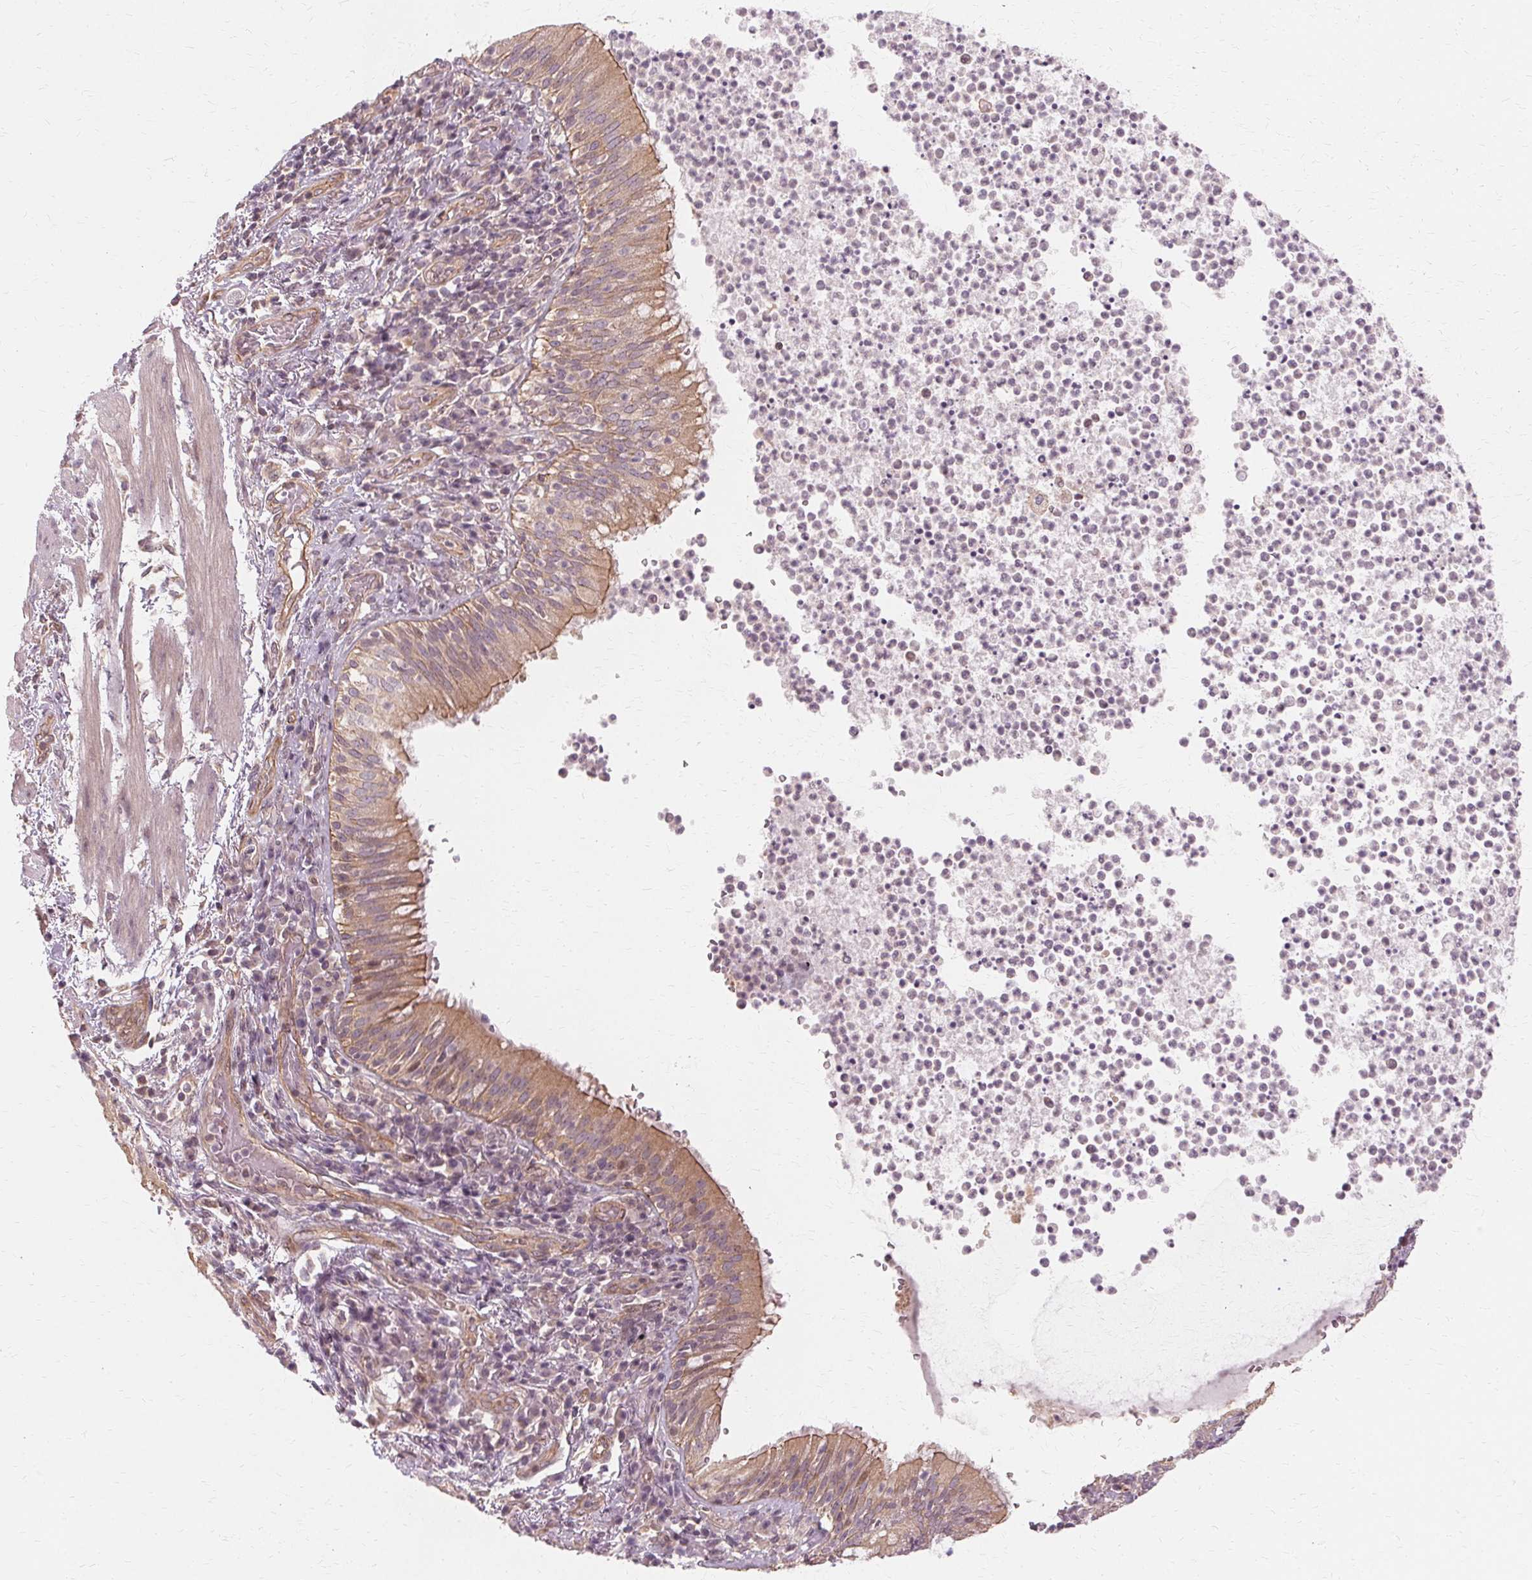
{"staining": {"intensity": "moderate", "quantity": ">75%", "location": "cytoplasmic/membranous"}, "tissue": "bronchus", "cell_type": "Respiratory epithelial cells", "image_type": "normal", "snomed": [{"axis": "morphology", "description": "Normal tissue, NOS"}, {"axis": "topography", "description": "Lymph node"}, {"axis": "topography", "description": "Bronchus"}], "caption": "Protein positivity by immunohistochemistry displays moderate cytoplasmic/membranous positivity in approximately >75% of respiratory epithelial cells in unremarkable bronchus. The protein of interest is shown in brown color, while the nuclei are stained blue.", "gene": "USP8", "patient": {"sex": "male", "age": 56}}